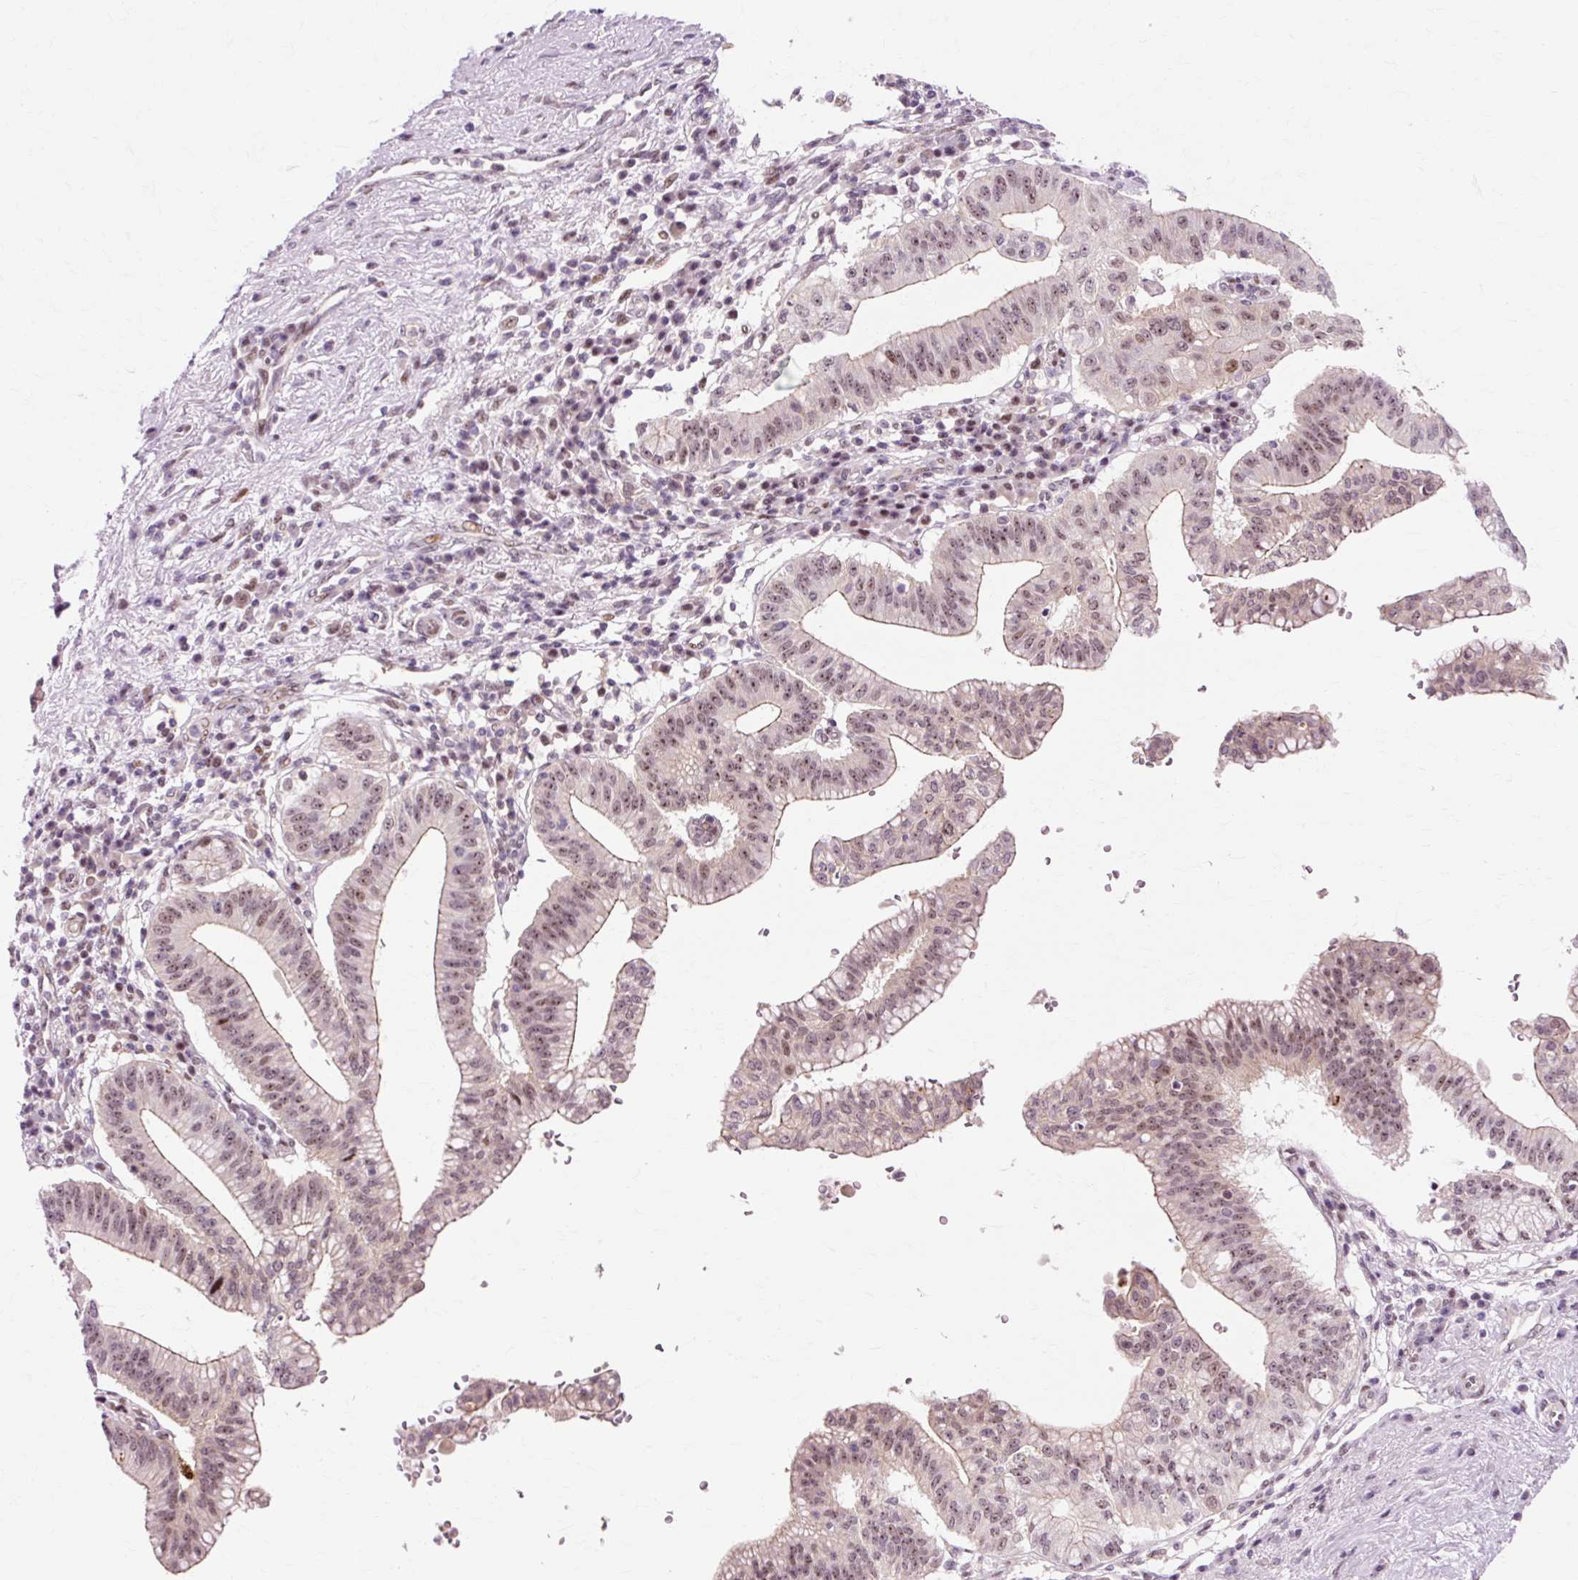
{"staining": {"intensity": "moderate", "quantity": ">75%", "location": "nuclear"}, "tissue": "pancreatic cancer", "cell_type": "Tumor cells", "image_type": "cancer", "snomed": [{"axis": "morphology", "description": "Adenocarcinoma, NOS"}, {"axis": "topography", "description": "Pancreas"}], "caption": "Protein staining reveals moderate nuclear positivity in approximately >75% of tumor cells in pancreatic adenocarcinoma. (DAB (3,3'-diaminobenzidine) = brown stain, brightfield microscopy at high magnification).", "gene": "MACROD2", "patient": {"sex": "male", "age": 68}}